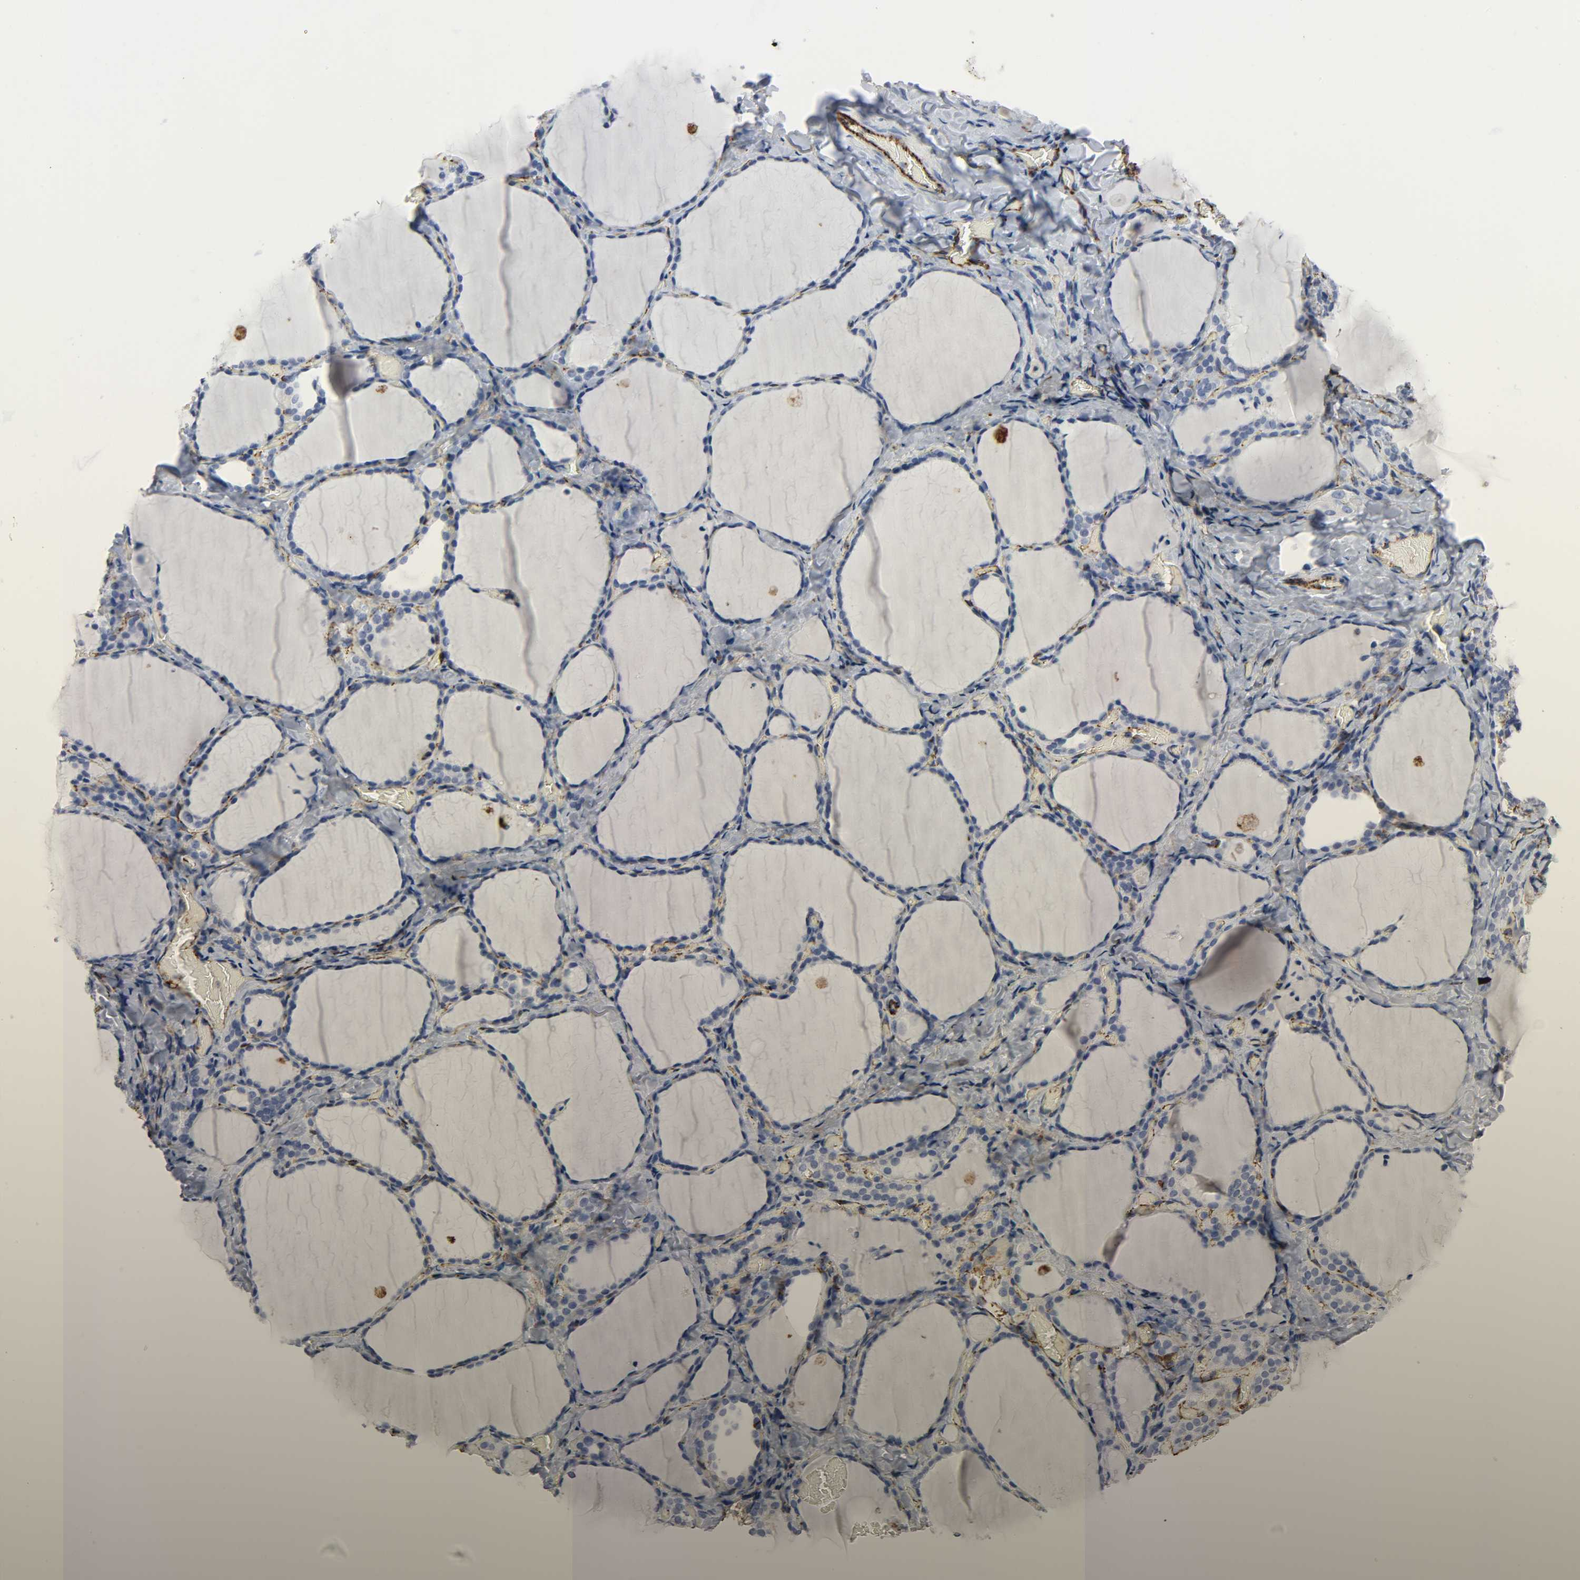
{"staining": {"intensity": "negative", "quantity": "none", "location": "none"}, "tissue": "thyroid gland", "cell_type": "Glandular cells", "image_type": "normal", "snomed": [{"axis": "morphology", "description": "Normal tissue, NOS"}, {"axis": "morphology", "description": "Papillary adenocarcinoma, NOS"}, {"axis": "topography", "description": "Thyroid gland"}], "caption": "IHC histopathology image of benign human thyroid gland stained for a protein (brown), which displays no expression in glandular cells. (DAB immunohistochemistry, high magnification).", "gene": "PECAM1", "patient": {"sex": "female", "age": 30}}